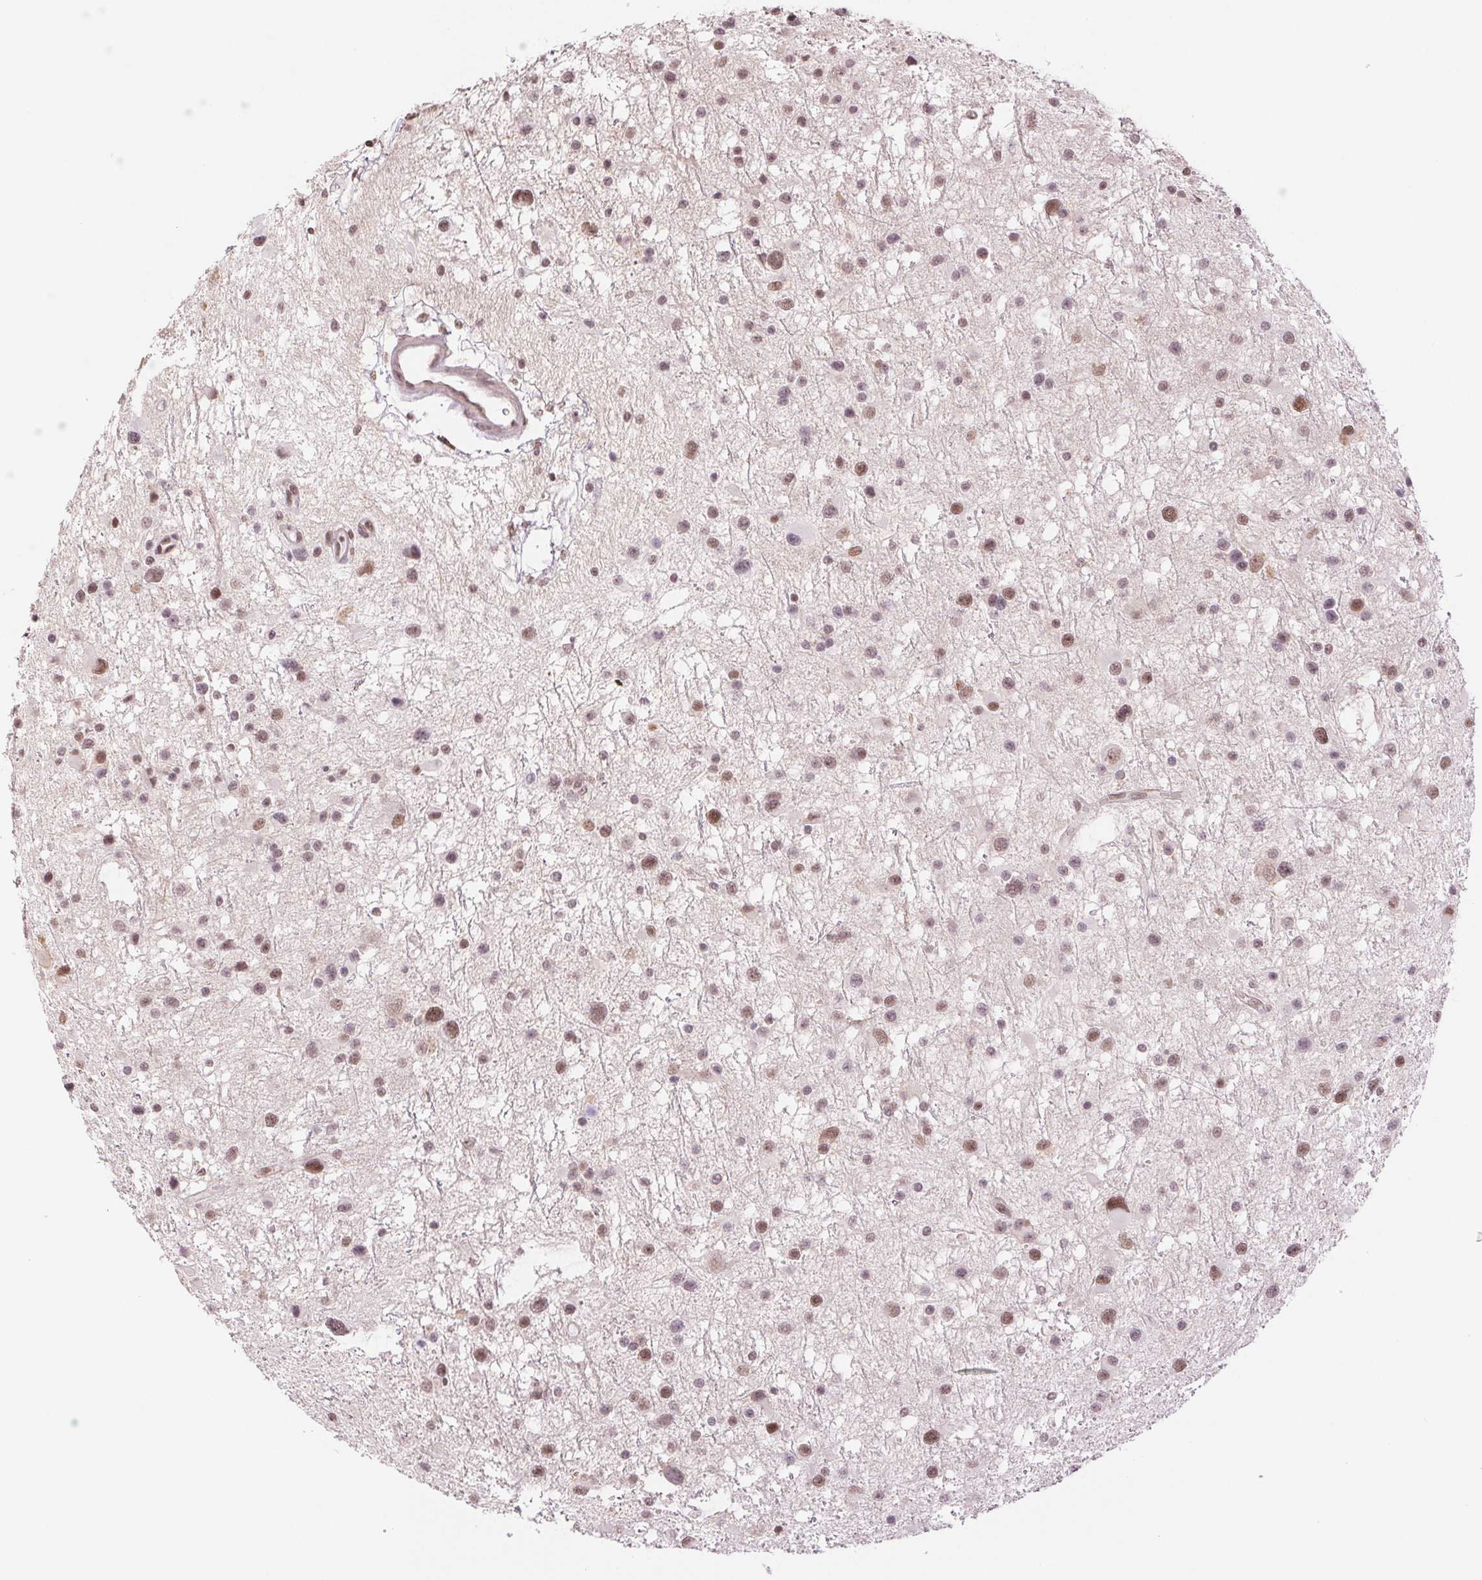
{"staining": {"intensity": "moderate", "quantity": ">75%", "location": "nuclear"}, "tissue": "glioma", "cell_type": "Tumor cells", "image_type": "cancer", "snomed": [{"axis": "morphology", "description": "Glioma, malignant, Low grade"}, {"axis": "topography", "description": "Brain"}], "caption": "This micrograph displays IHC staining of human malignant glioma (low-grade), with medium moderate nuclear positivity in approximately >75% of tumor cells.", "gene": "RPRD1B", "patient": {"sex": "female", "age": 32}}